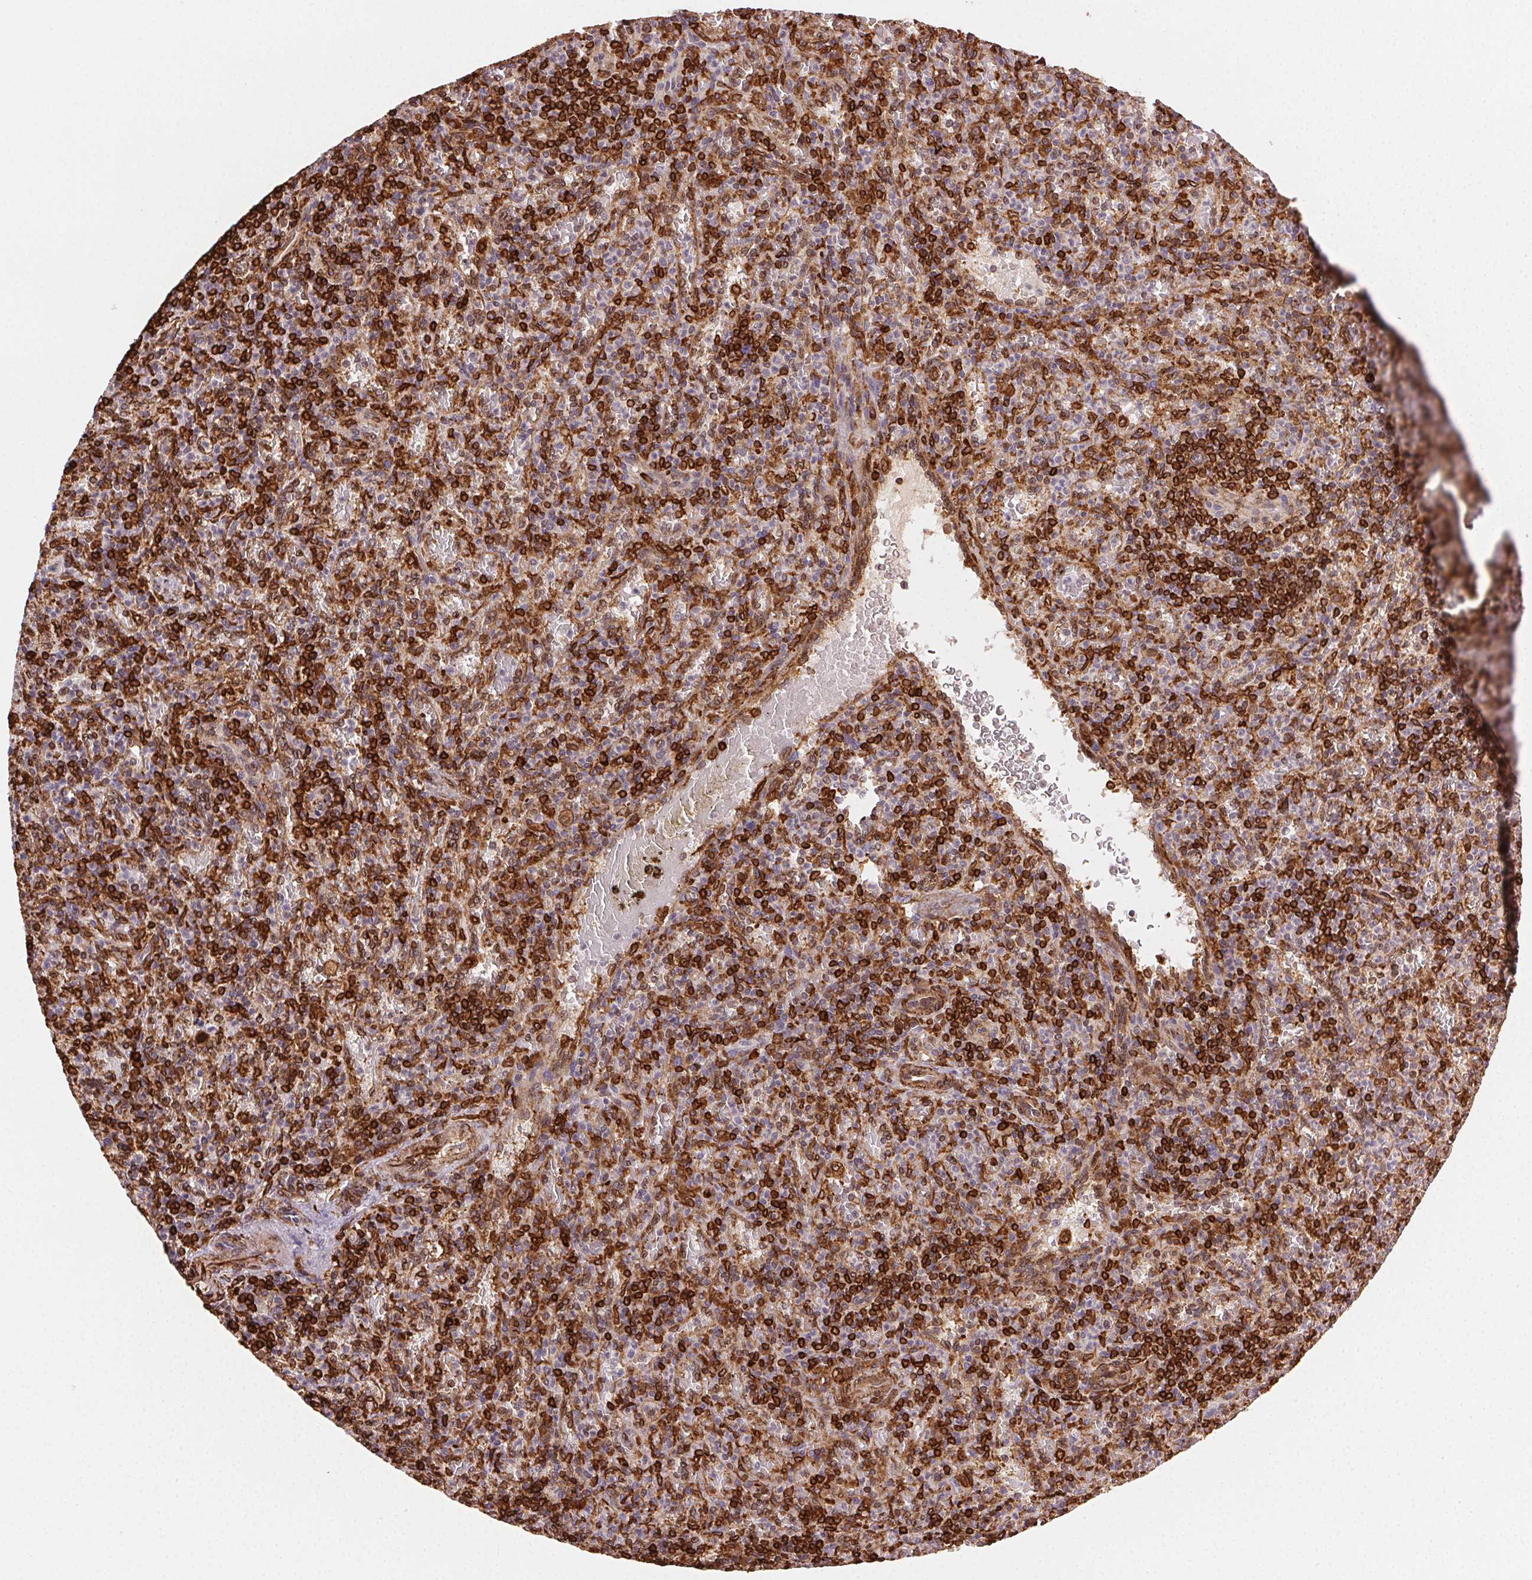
{"staining": {"intensity": "strong", "quantity": "25%-75%", "location": "cytoplasmic/membranous"}, "tissue": "spleen", "cell_type": "Cells in red pulp", "image_type": "normal", "snomed": [{"axis": "morphology", "description": "Normal tissue, NOS"}, {"axis": "topography", "description": "Spleen"}], "caption": "Protein analysis of benign spleen shows strong cytoplasmic/membranous positivity in about 25%-75% of cells in red pulp. (DAB = brown stain, brightfield microscopy at high magnification).", "gene": "RNASET2", "patient": {"sex": "female", "age": 74}}